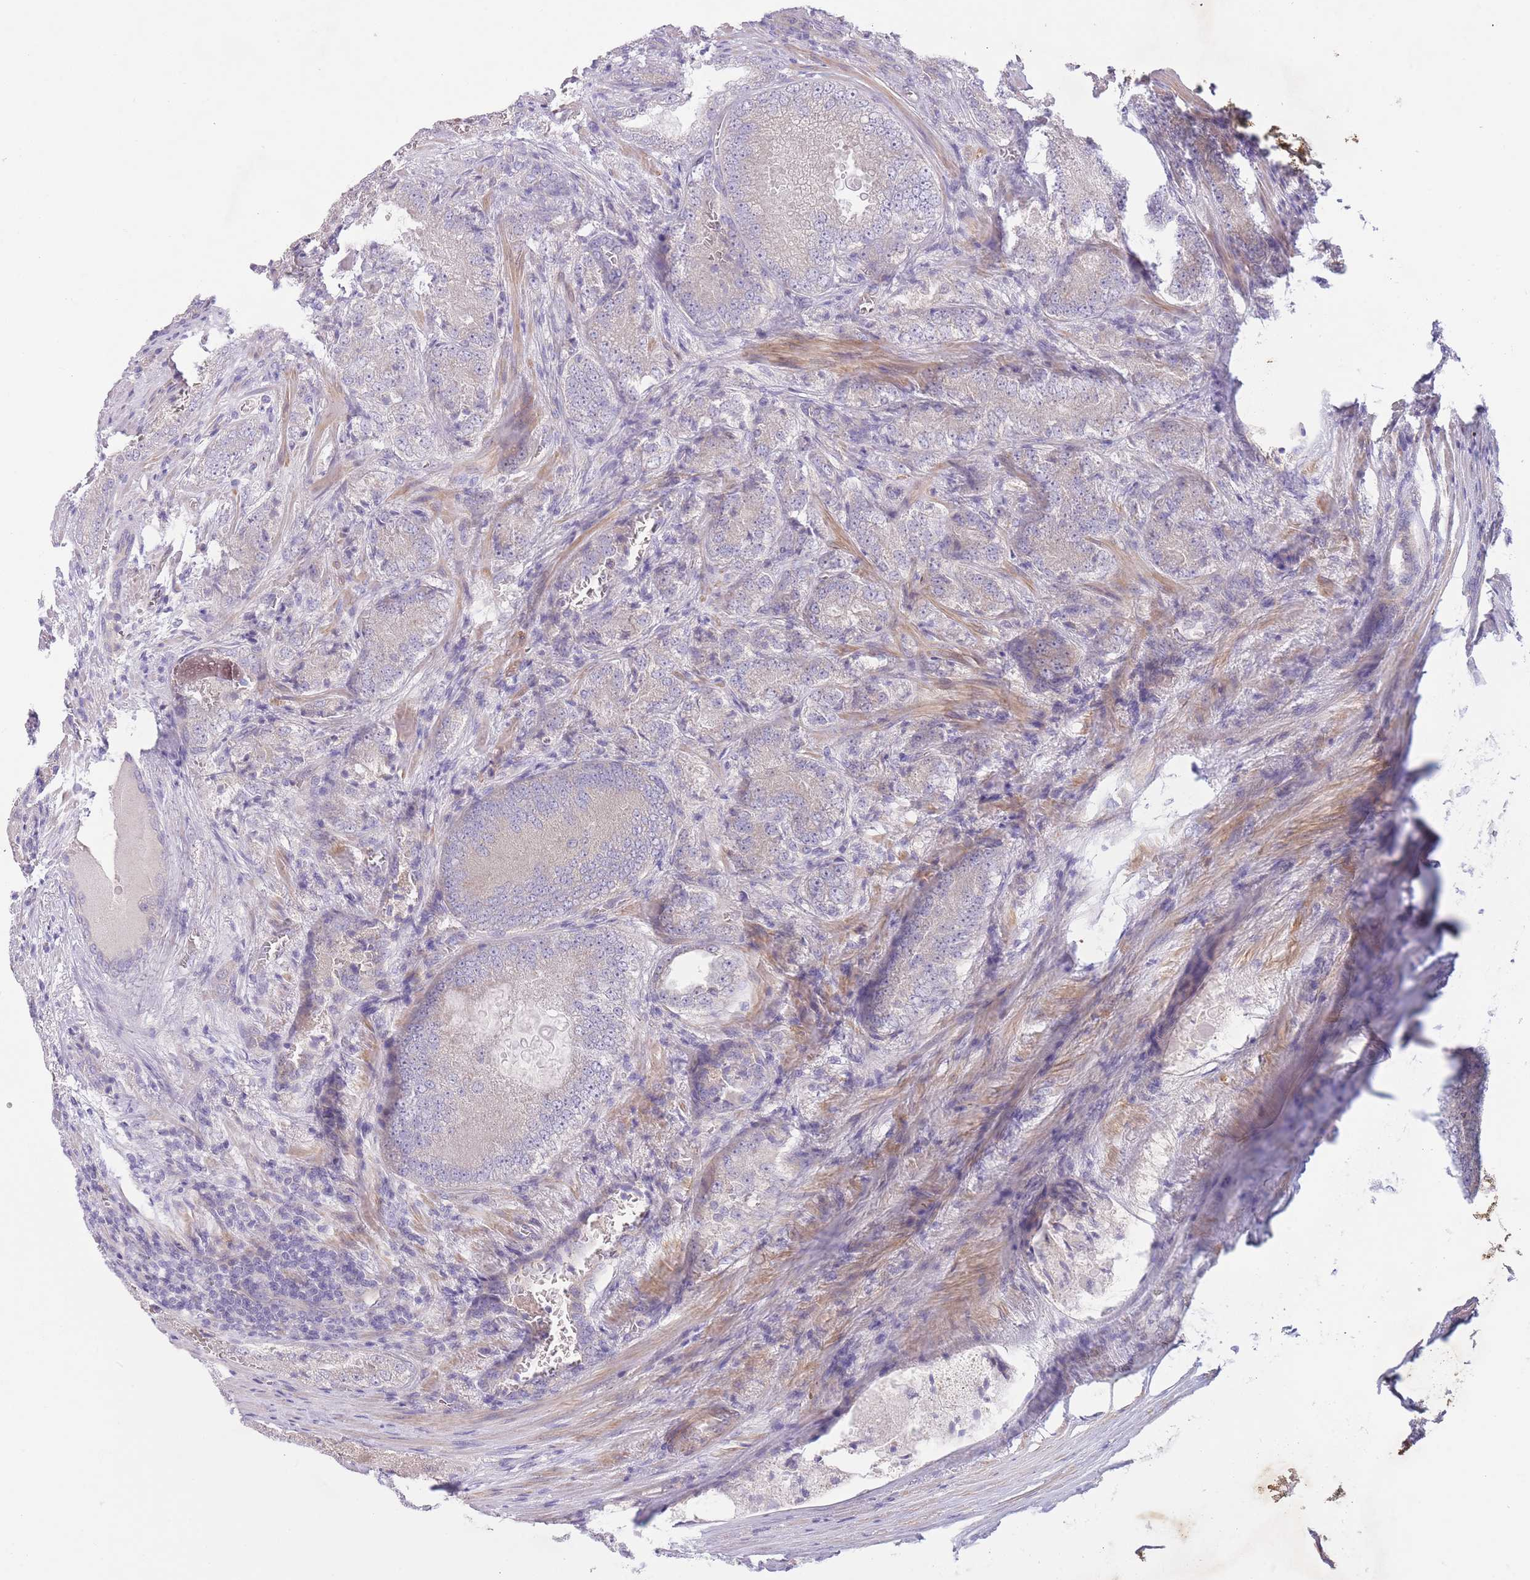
{"staining": {"intensity": "negative", "quantity": "none", "location": "none"}, "tissue": "prostate cancer", "cell_type": "Tumor cells", "image_type": "cancer", "snomed": [{"axis": "morphology", "description": "Adenocarcinoma, High grade"}, {"axis": "topography", "description": "Prostate"}], "caption": "The immunohistochemistry (IHC) micrograph has no significant staining in tumor cells of prostate cancer tissue. (Immunohistochemistry, brightfield microscopy, high magnification).", "gene": "PNPLA5", "patient": {"sex": "male", "age": 63}}